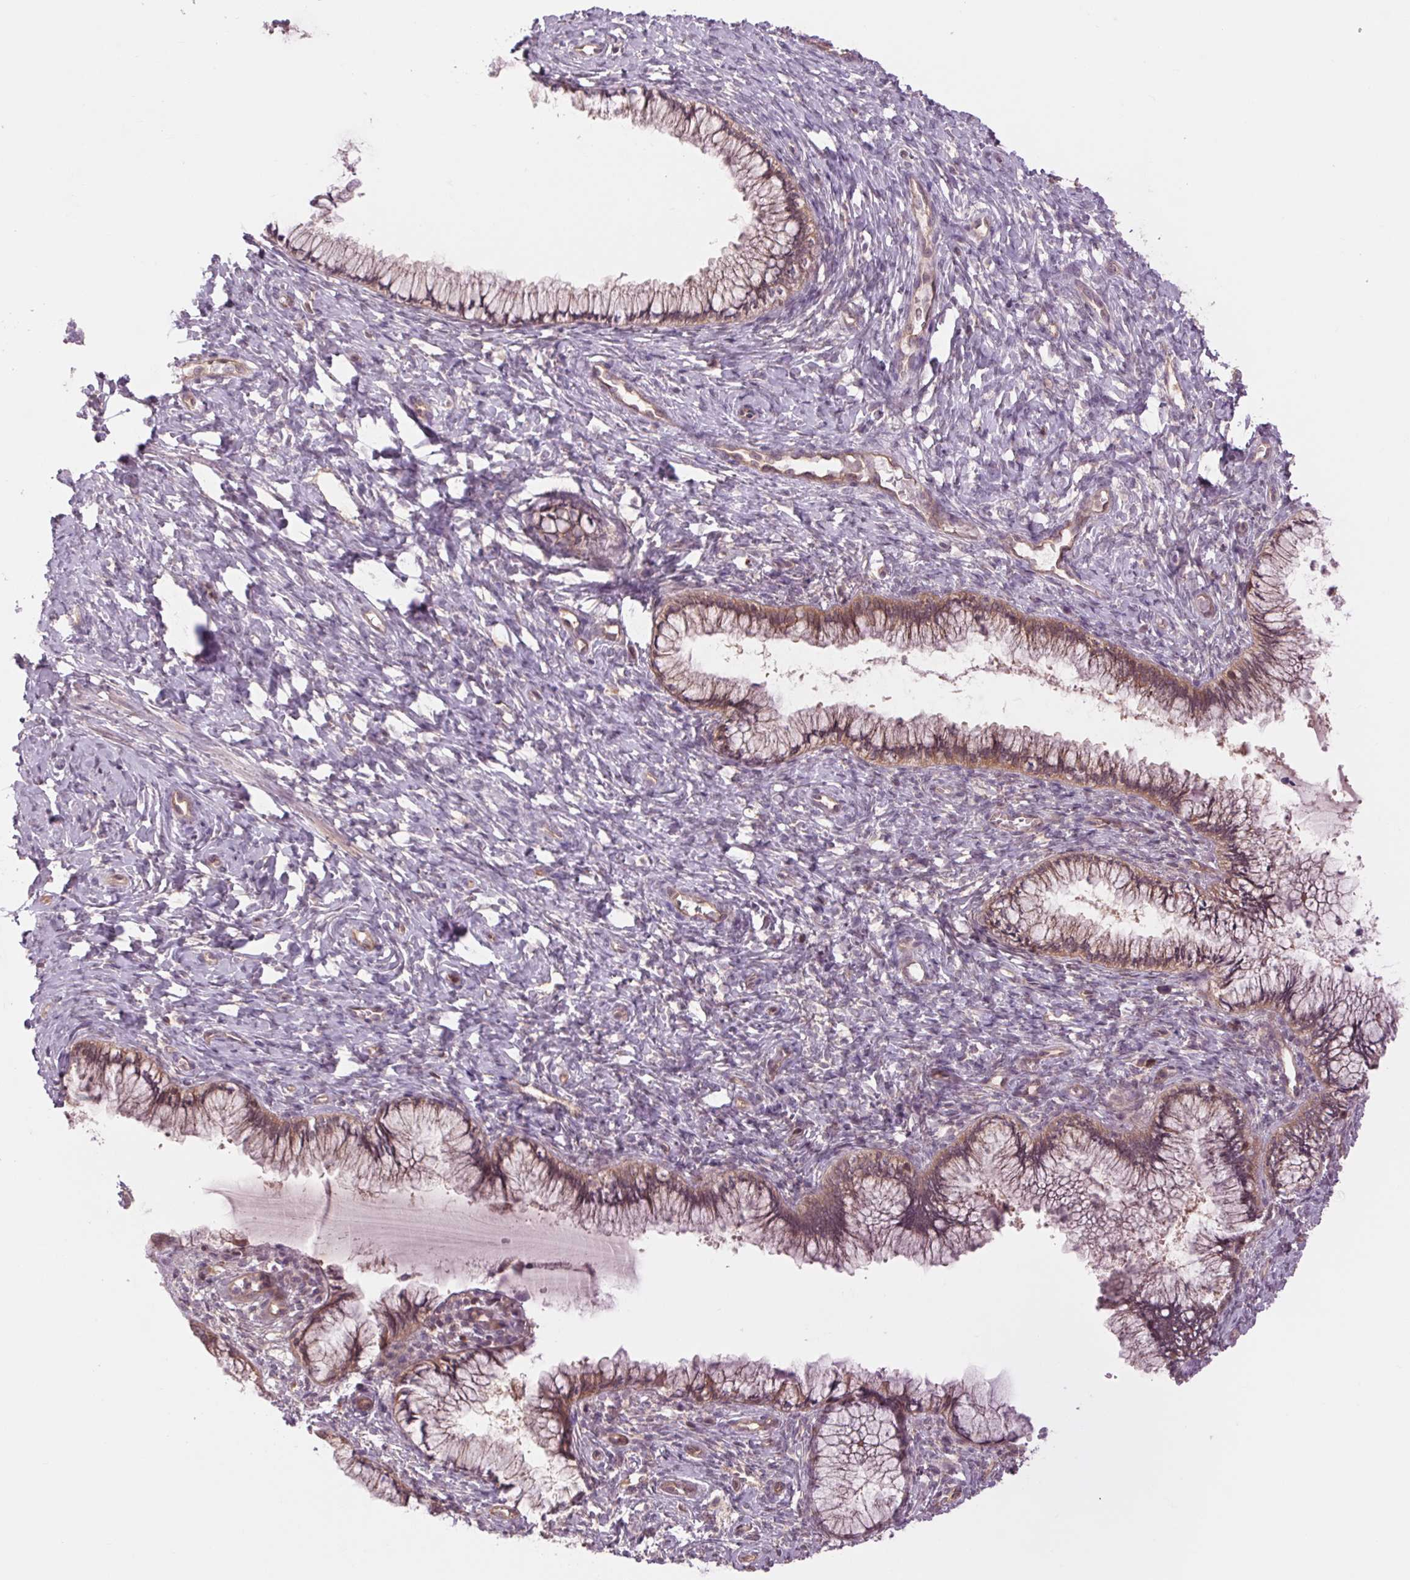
{"staining": {"intensity": "weak", "quantity": ">75%", "location": "cytoplasmic/membranous"}, "tissue": "cervix", "cell_type": "Glandular cells", "image_type": "normal", "snomed": [{"axis": "morphology", "description": "Normal tissue, NOS"}, {"axis": "topography", "description": "Cervix"}], "caption": "Protein staining of benign cervix exhibits weak cytoplasmic/membranous expression in about >75% of glandular cells. The staining was performed using DAB to visualize the protein expression in brown, while the nuclei were stained in blue with hematoxylin (Magnification: 20x).", "gene": "SH3RF2", "patient": {"sex": "female", "age": 37}}